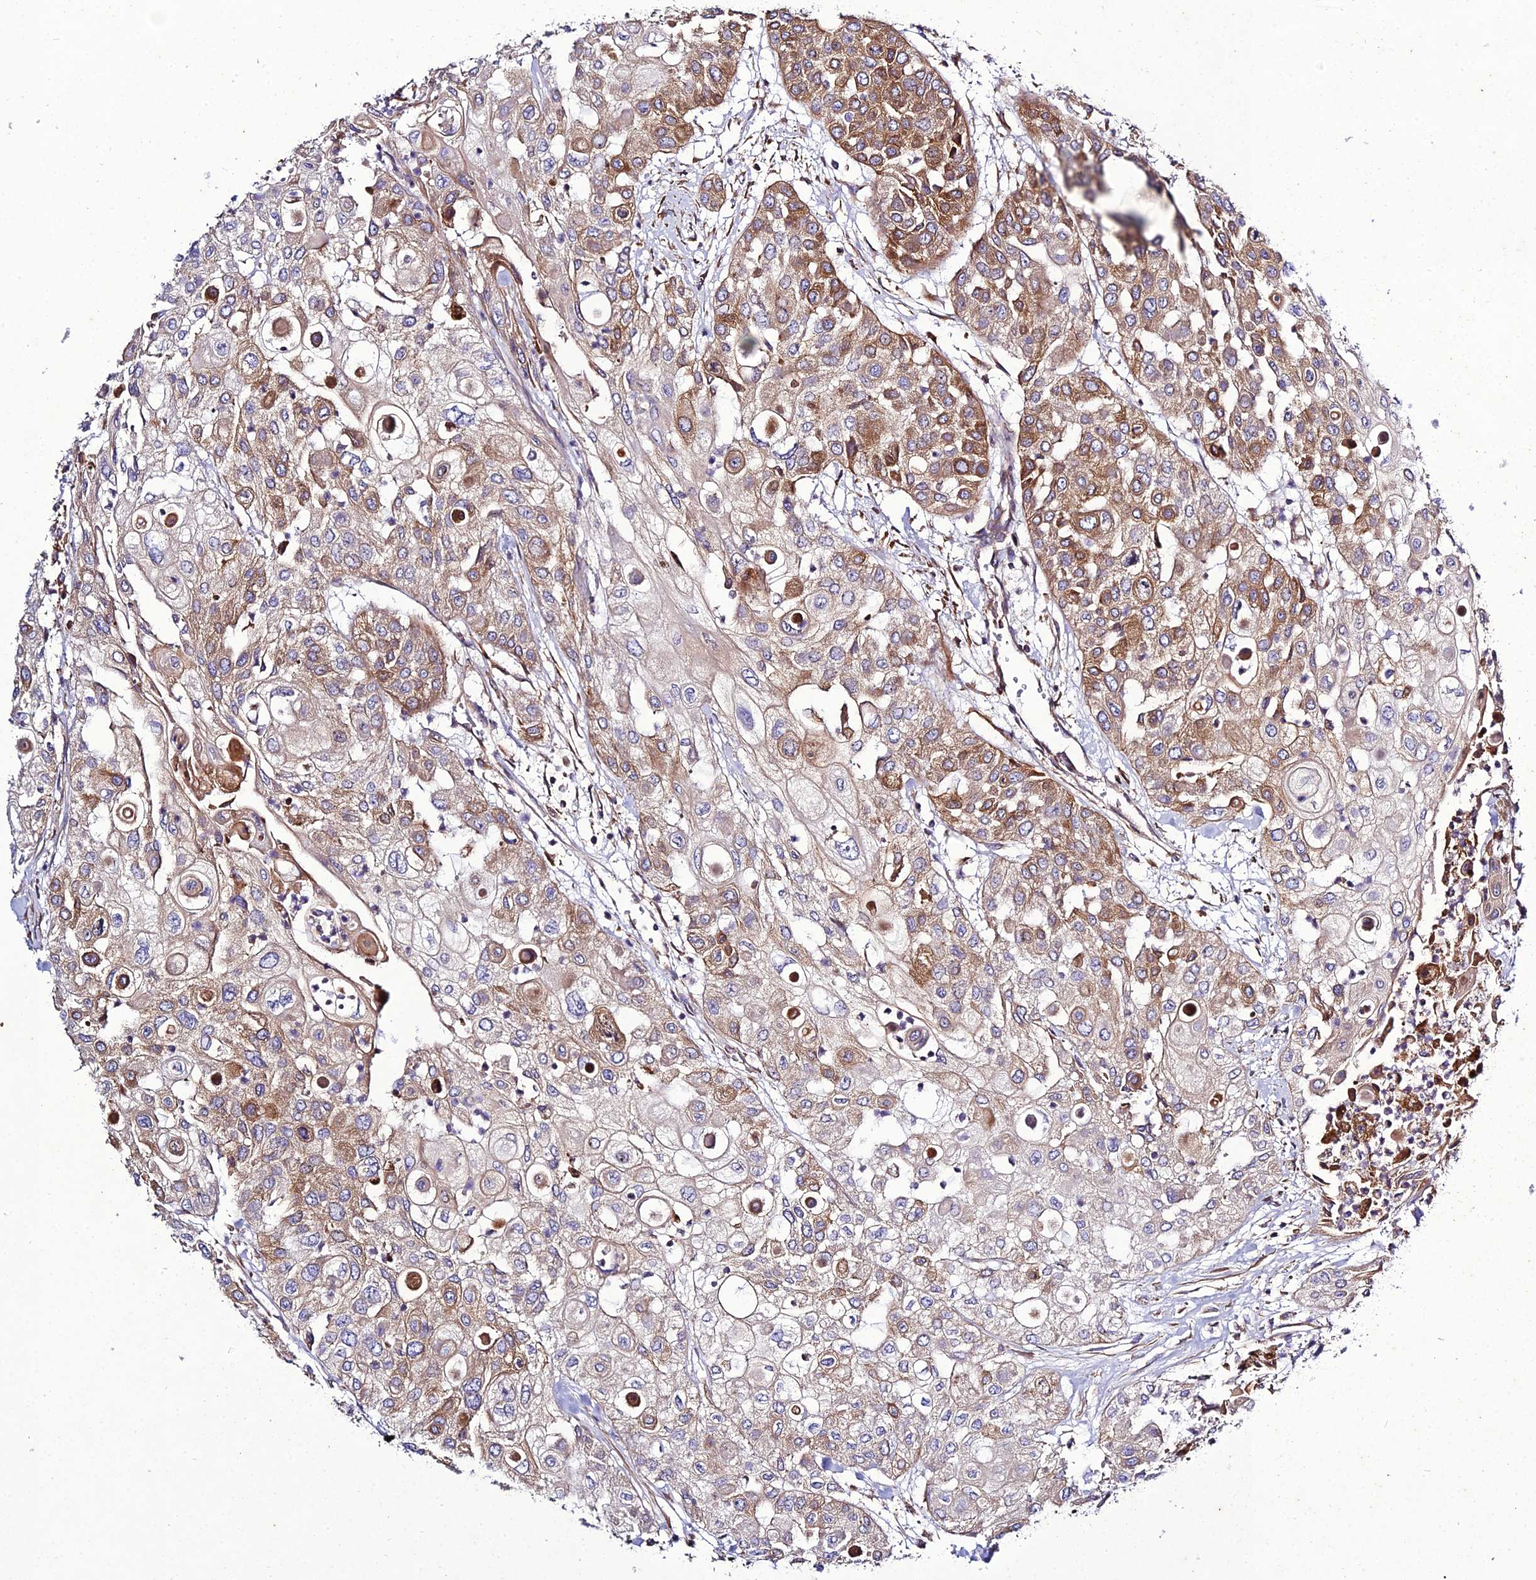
{"staining": {"intensity": "moderate", "quantity": ">75%", "location": "cytoplasmic/membranous"}, "tissue": "urothelial cancer", "cell_type": "Tumor cells", "image_type": "cancer", "snomed": [{"axis": "morphology", "description": "Urothelial carcinoma, High grade"}, {"axis": "topography", "description": "Urinary bladder"}], "caption": "A photomicrograph of urothelial cancer stained for a protein demonstrates moderate cytoplasmic/membranous brown staining in tumor cells. The staining was performed using DAB (3,3'-diaminobenzidine) to visualize the protein expression in brown, while the nuclei were stained in blue with hematoxylin (Magnification: 20x).", "gene": "ARL6IP1", "patient": {"sex": "female", "age": 79}}